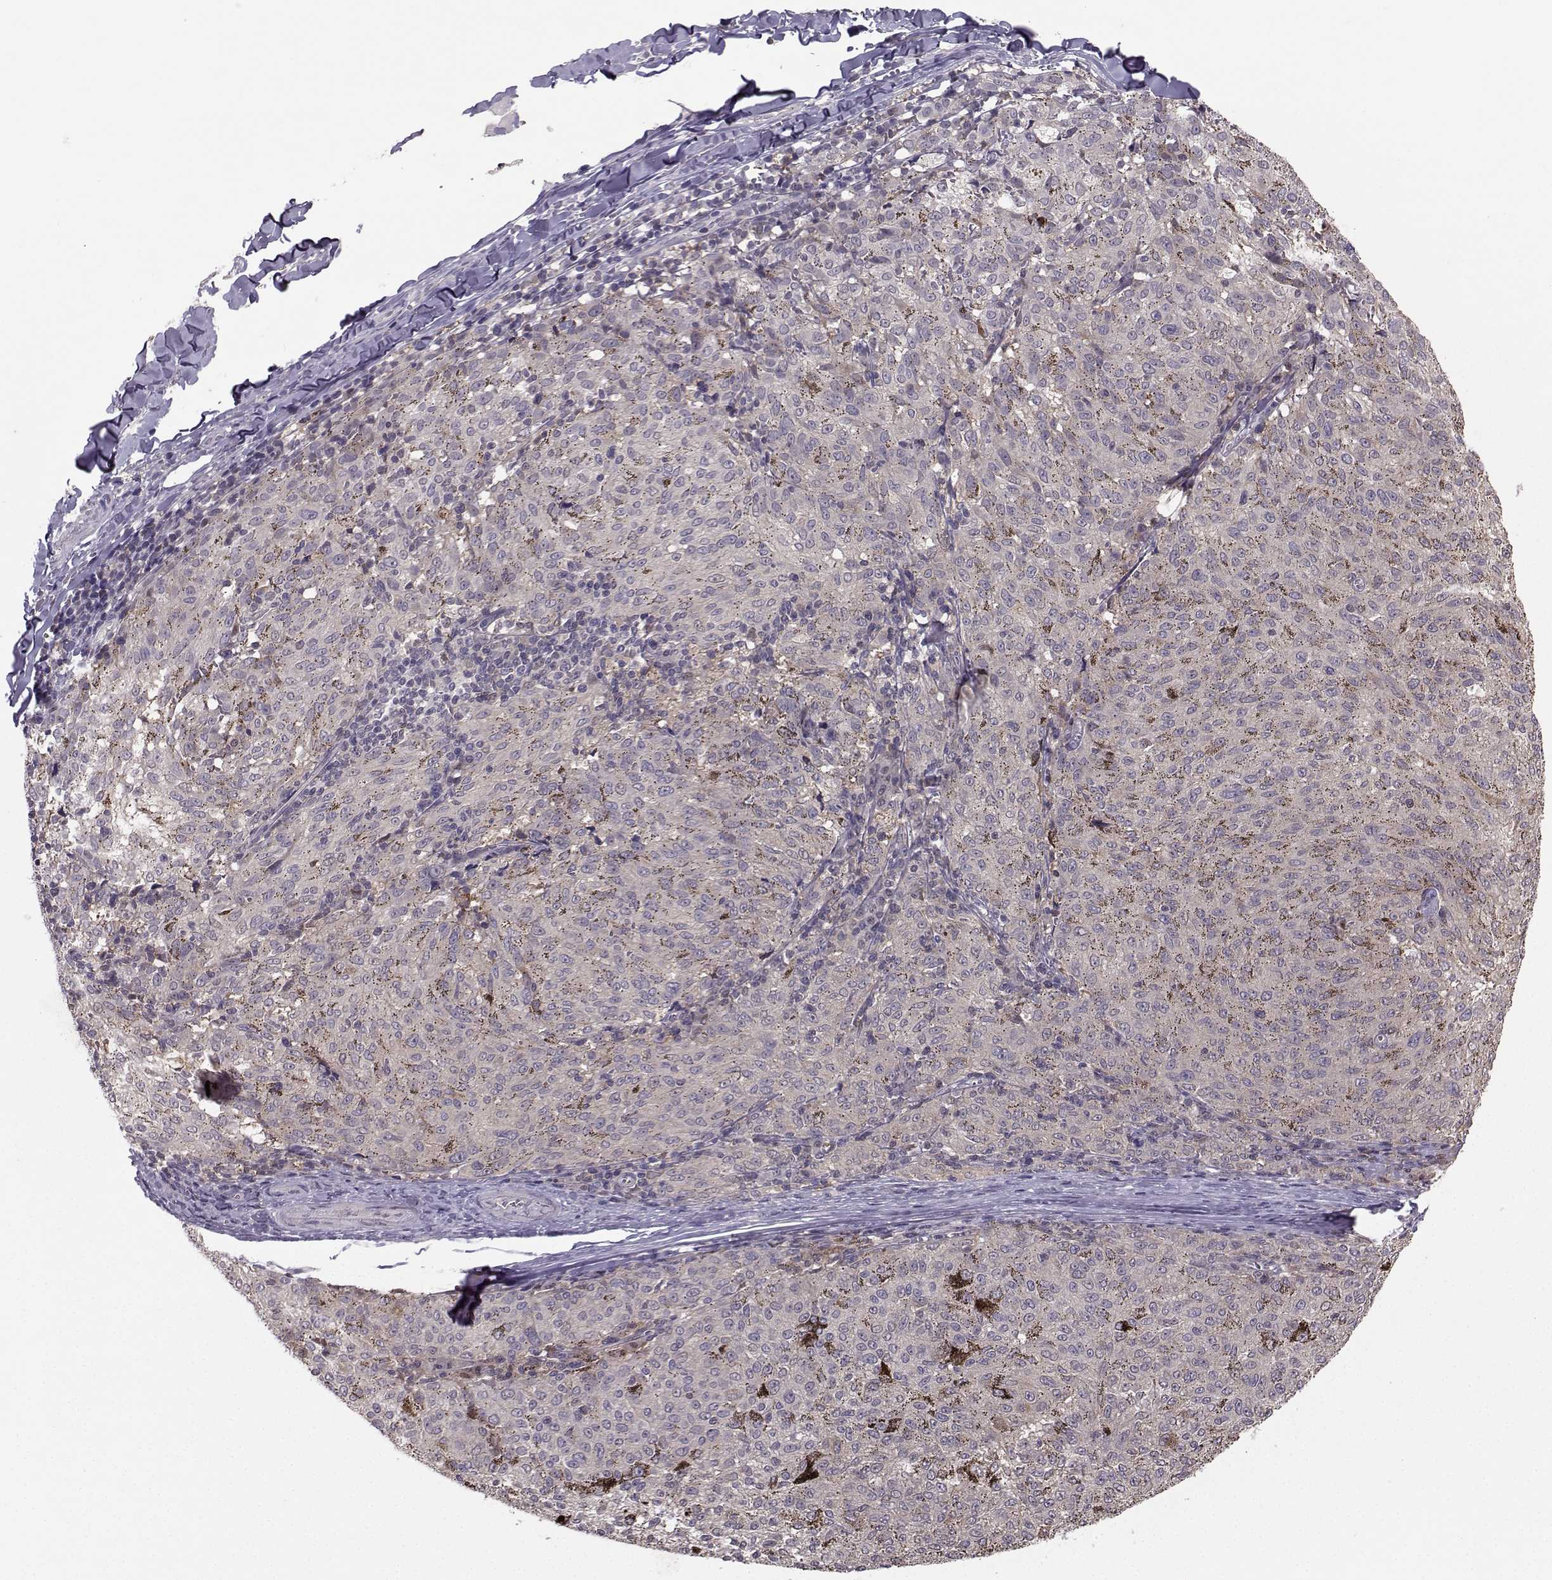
{"staining": {"intensity": "negative", "quantity": "none", "location": "none"}, "tissue": "melanoma", "cell_type": "Tumor cells", "image_type": "cancer", "snomed": [{"axis": "morphology", "description": "Malignant melanoma, NOS"}, {"axis": "topography", "description": "Skin"}], "caption": "Tumor cells show no significant expression in melanoma. (DAB immunohistochemistry, high magnification).", "gene": "PKP2", "patient": {"sex": "female", "age": 72}}